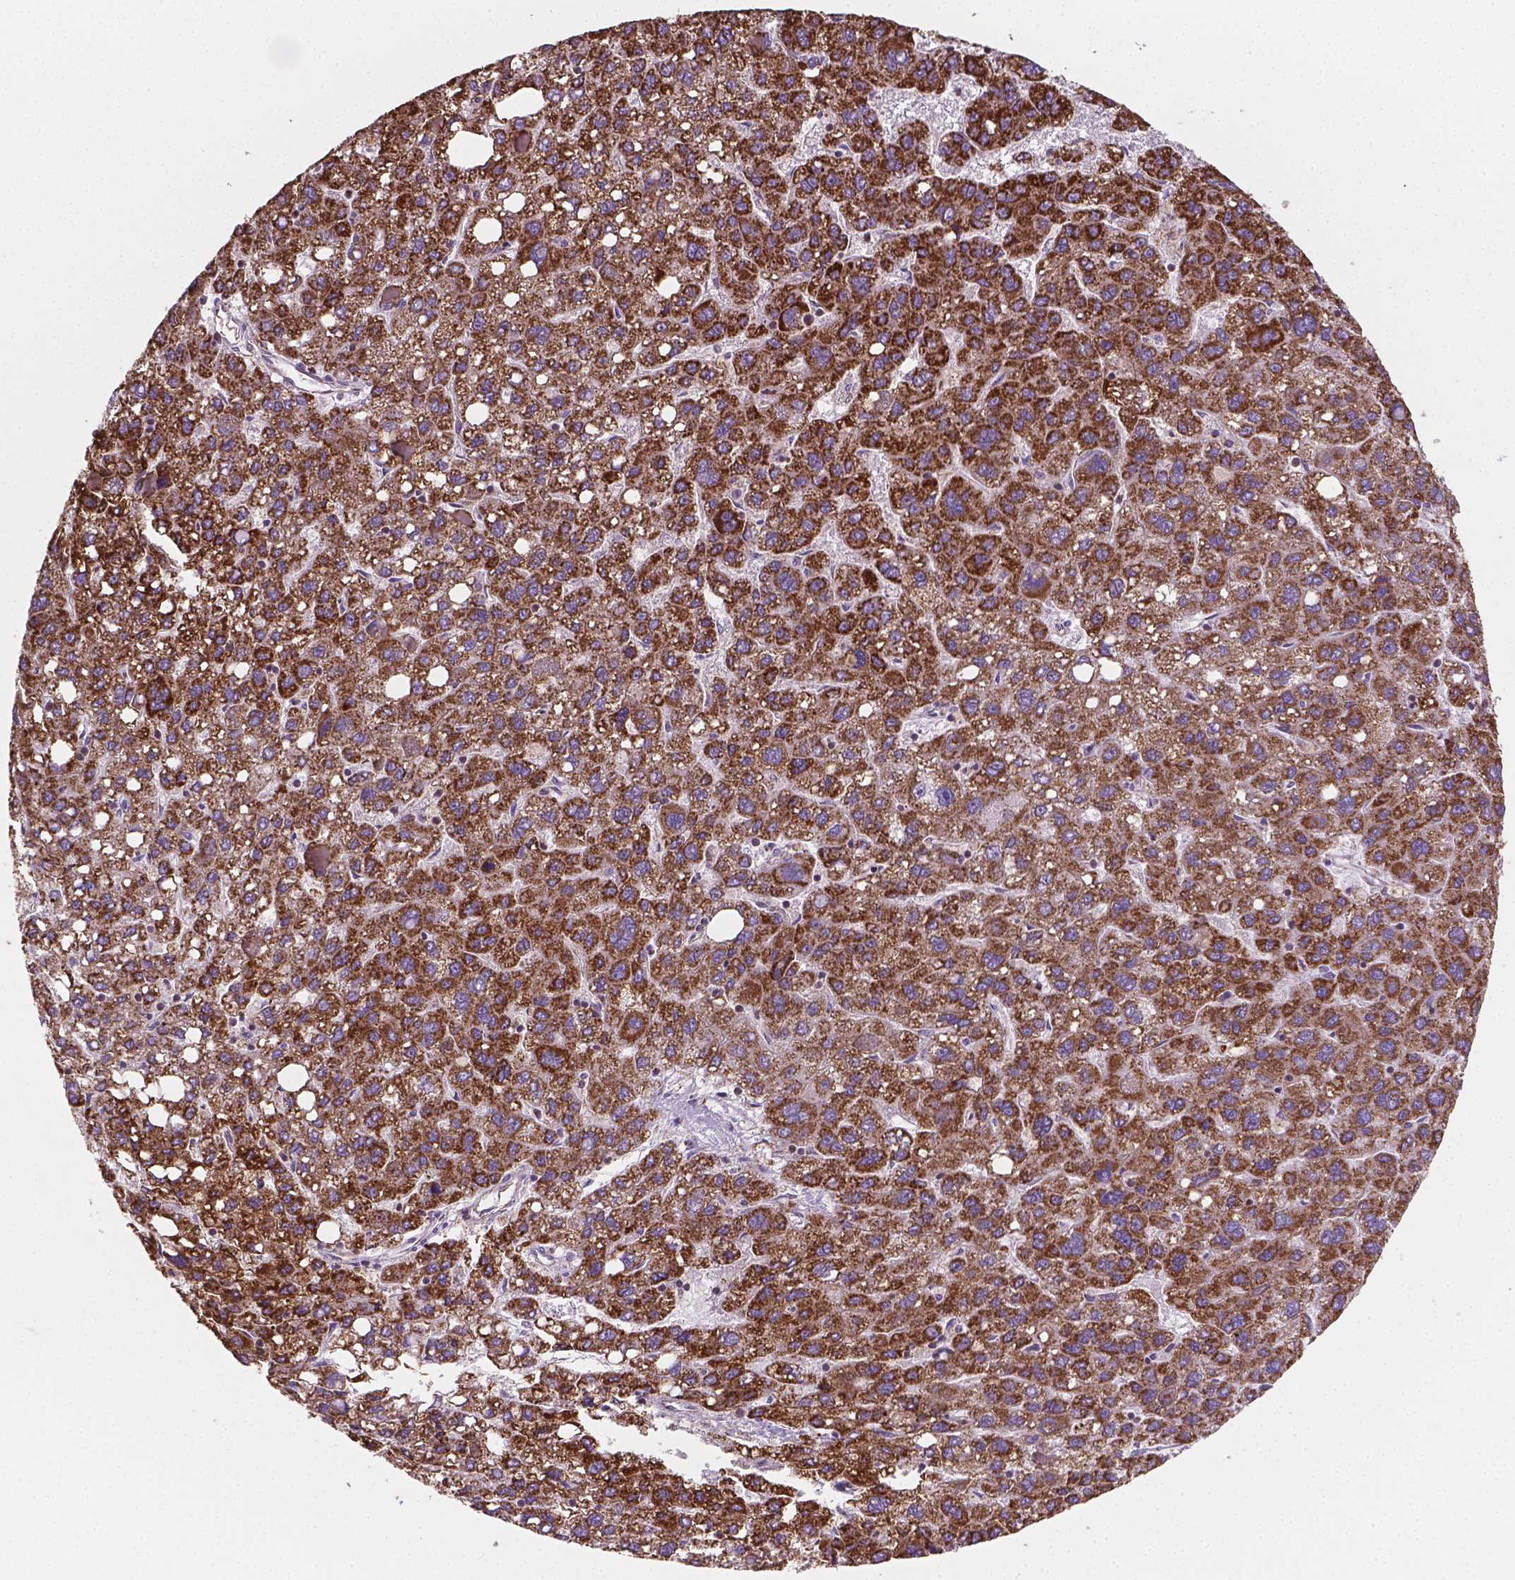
{"staining": {"intensity": "strong", "quantity": ">75%", "location": "cytoplasmic/membranous"}, "tissue": "liver cancer", "cell_type": "Tumor cells", "image_type": "cancer", "snomed": [{"axis": "morphology", "description": "Carcinoma, Hepatocellular, NOS"}, {"axis": "topography", "description": "Liver"}], "caption": "Liver cancer (hepatocellular carcinoma) stained with a brown dye reveals strong cytoplasmic/membranous positive staining in about >75% of tumor cells.", "gene": "TCAF1", "patient": {"sex": "female", "age": 82}}